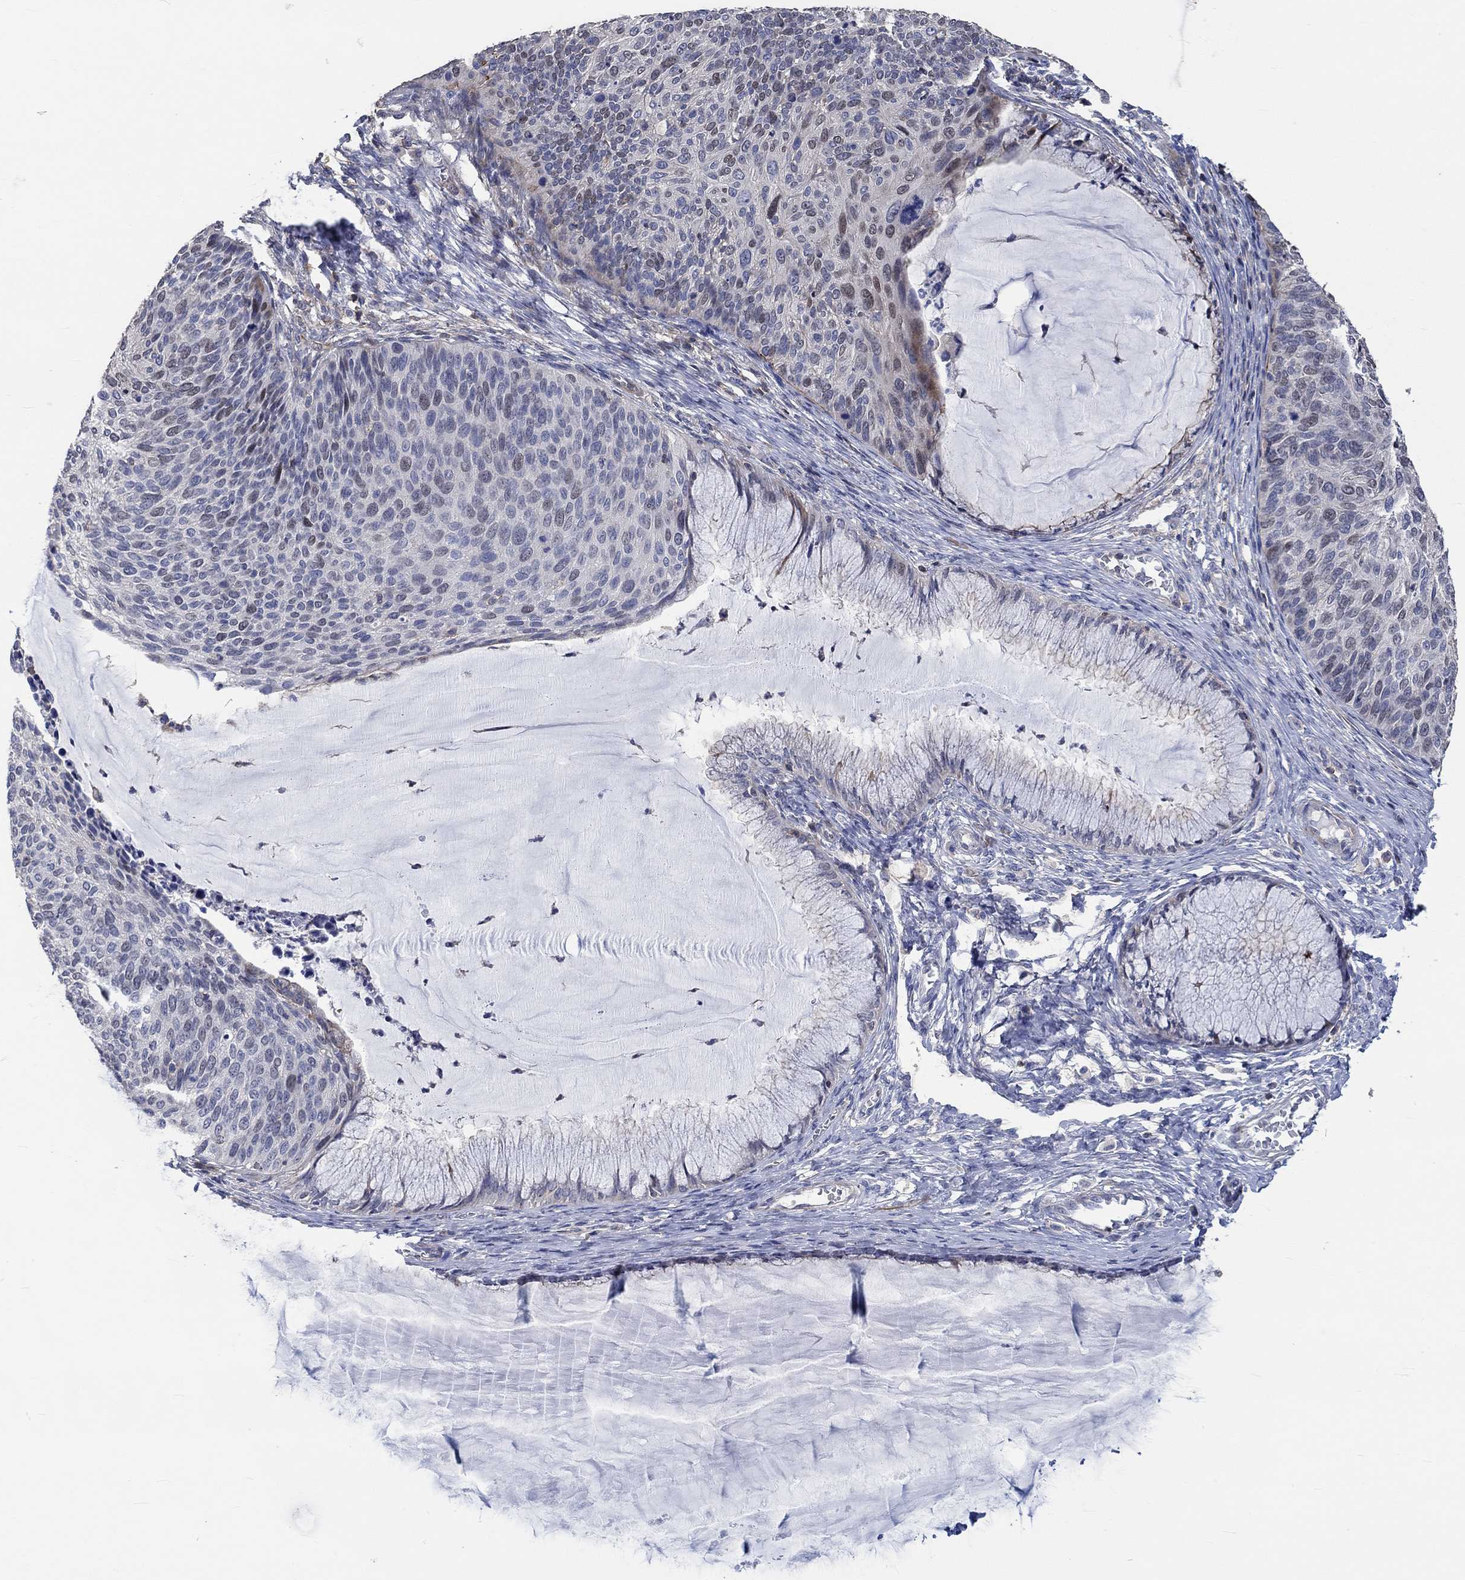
{"staining": {"intensity": "weak", "quantity": "<25%", "location": "nuclear"}, "tissue": "cervical cancer", "cell_type": "Tumor cells", "image_type": "cancer", "snomed": [{"axis": "morphology", "description": "Squamous cell carcinoma, NOS"}, {"axis": "topography", "description": "Cervix"}], "caption": "Tumor cells are negative for protein expression in human cervical squamous cell carcinoma. The staining was performed using DAB (3,3'-diaminobenzidine) to visualize the protein expression in brown, while the nuclei were stained in blue with hematoxylin (Magnification: 20x).", "gene": "TNFAIP8L3", "patient": {"sex": "female", "age": 36}}